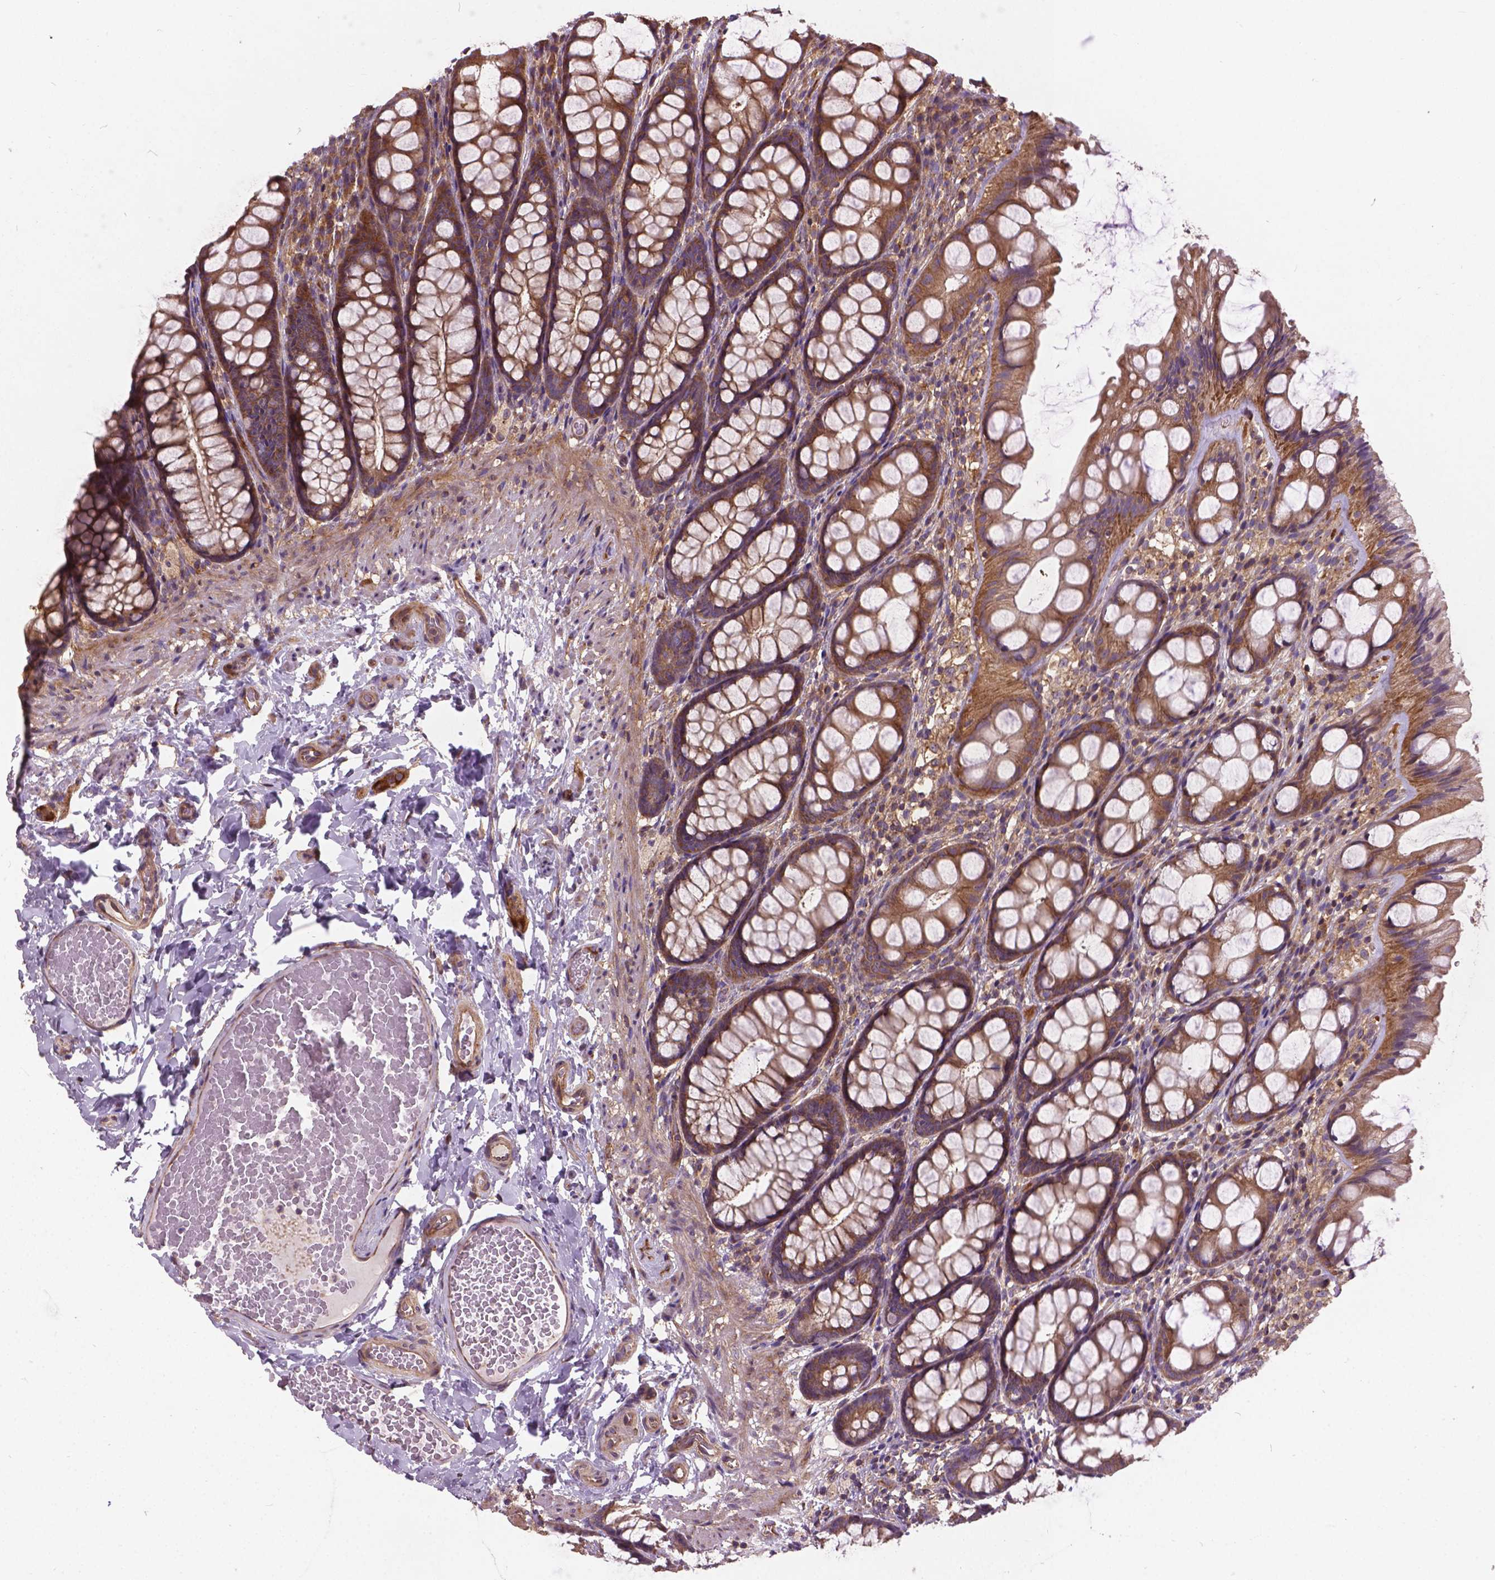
{"staining": {"intensity": "moderate", "quantity": ">75%", "location": "cytoplasmic/membranous,nuclear"}, "tissue": "colon", "cell_type": "Endothelial cells", "image_type": "normal", "snomed": [{"axis": "morphology", "description": "Normal tissue, NOS"}, {"axis": "topography", "description": "Colon"}], "caption": "Brown immunohistochemical staining in benign colon reveals moderate cytoplasmic/membranous,nuclear positivity in about >75% of endothelial cells. (DAB (3,3'-diaminobenzidine) IHC, brown staining for protein, blue staining for nuclei).", "gene": "MZT1", "patient": {"sex": "male", "age": 47}}